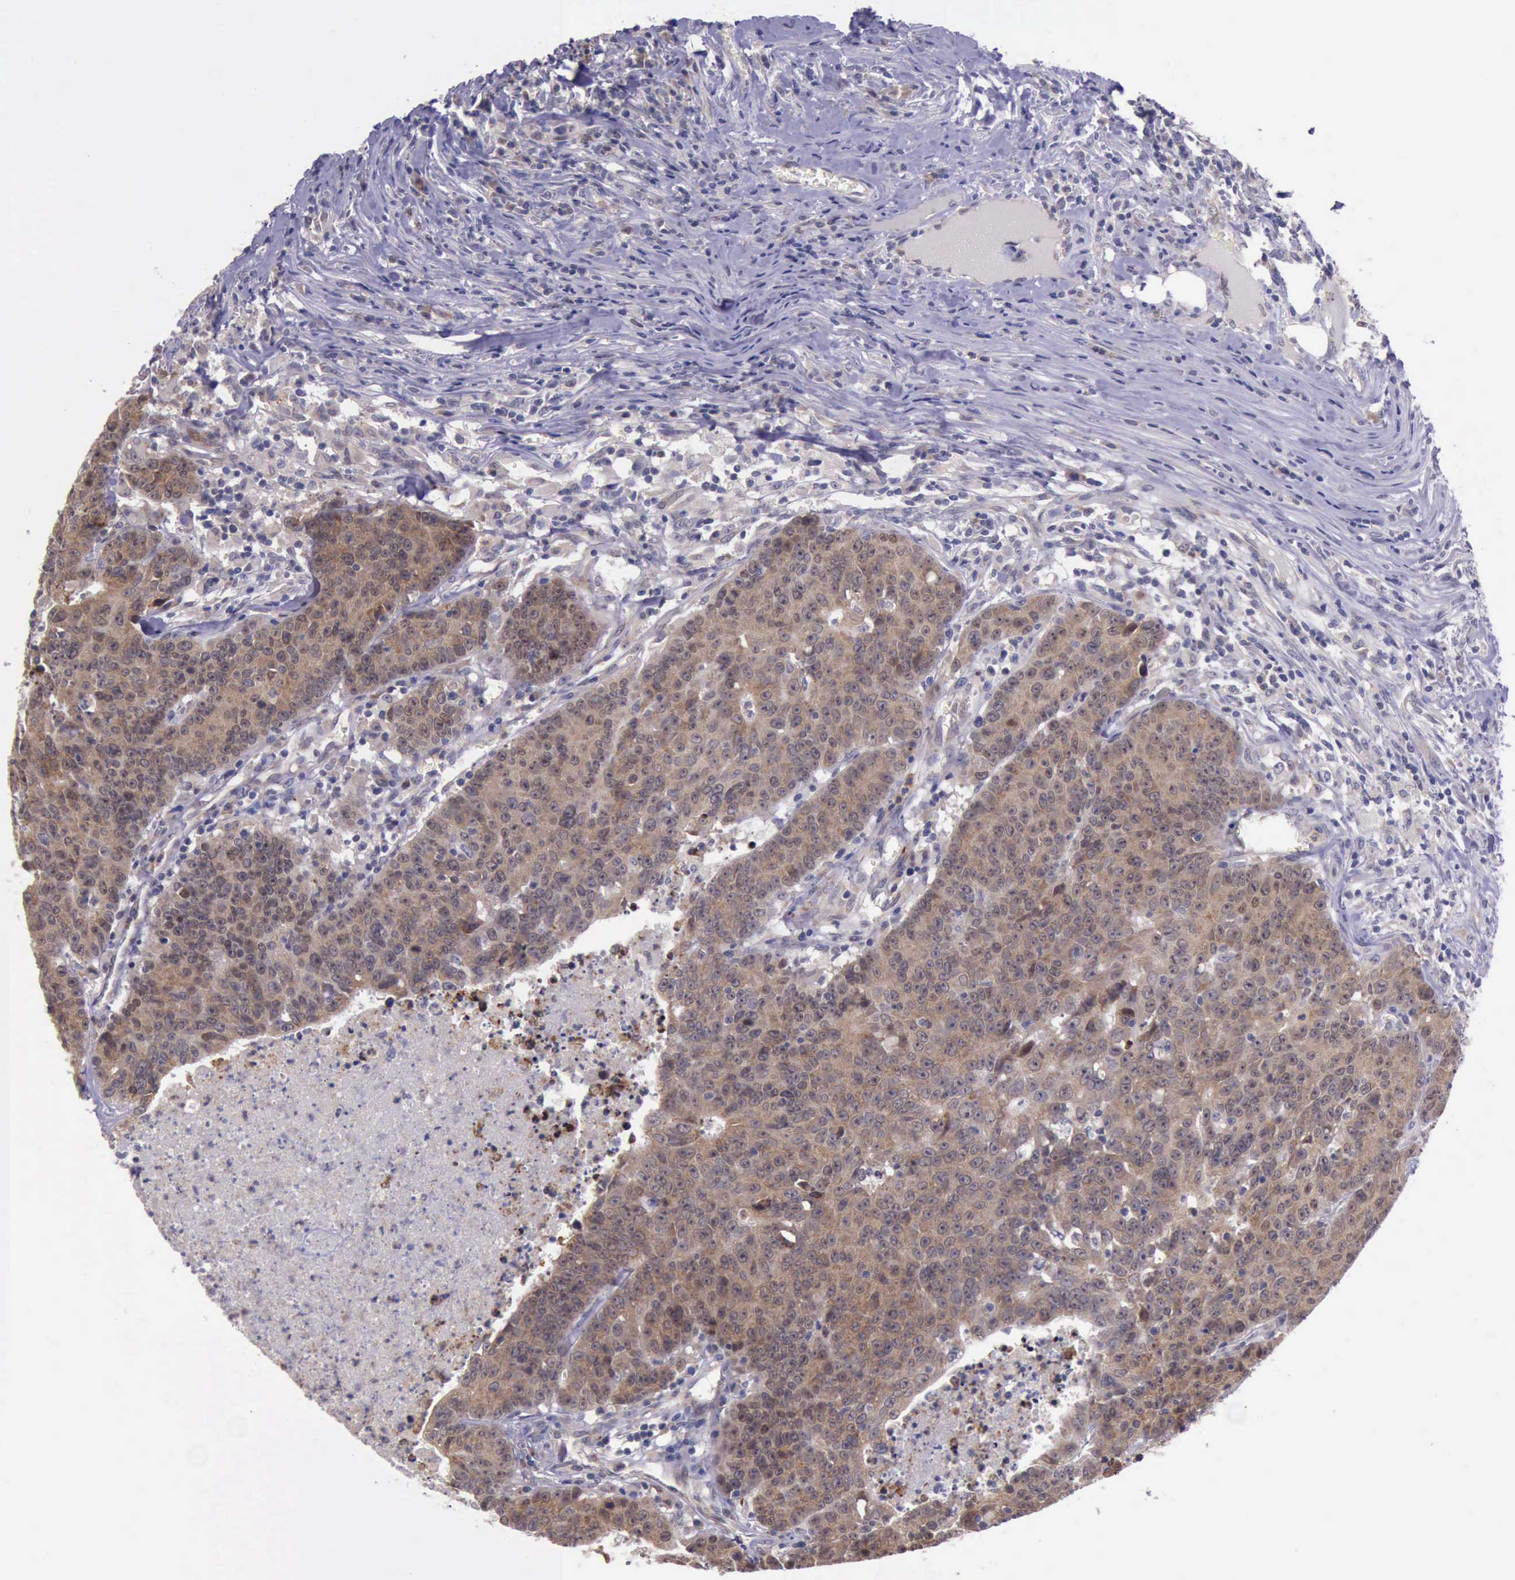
{"staining": {"intensity": "strong", "quantity": ">75%", "location": "cytoplasmic/membranous"}, "tissue": "colorectal cancer", "cell_type": "Tumor cells", "image_type": "cancer", "snomed": [{"axis": "morphology", "description": "Adenocarcinoma, NOS"}, {"axis": "topography", "description": "Colon"}], "caption": "Colorectal cancer (adenocarcinoma) tissue exhibits strong cytoplasmic/membranous positivity in about >75% of tumor cells The staining was performed using DAB, with brown indicating positive protein expression. Nuclei are stained blue with hematoxylin.", "gene": "PLEK2", "patient": {"sex": "female", "age": 53}}